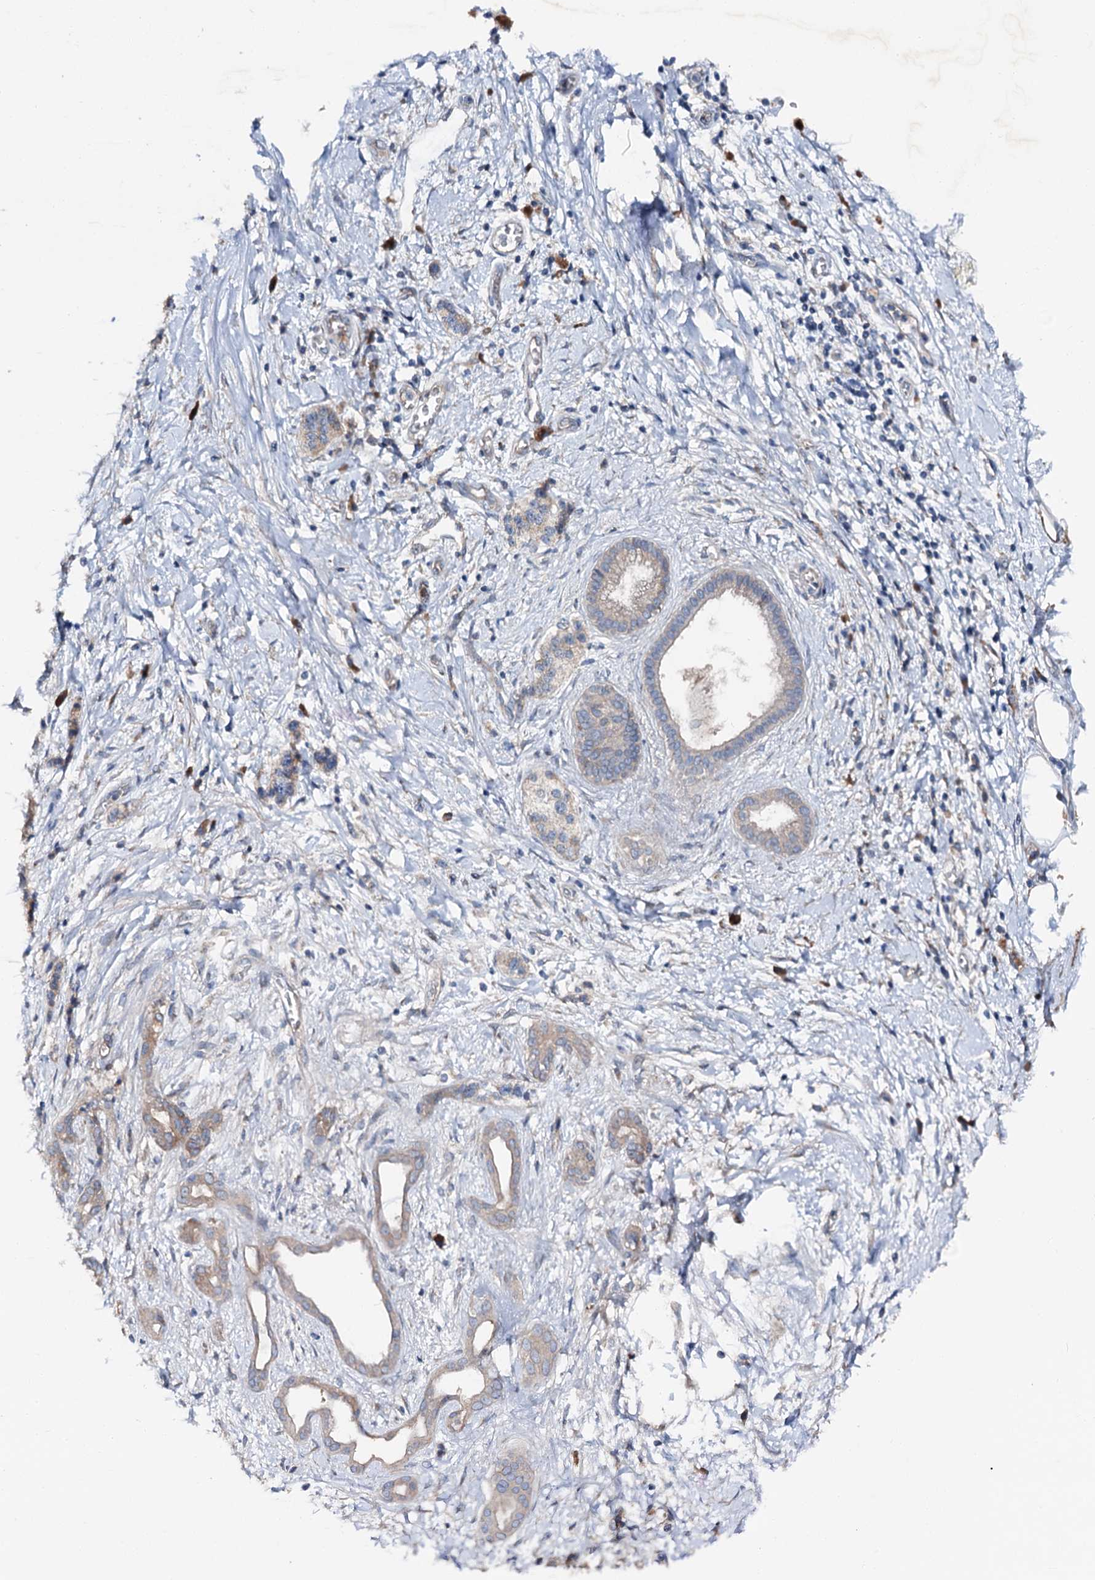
{"staining": {"intensity": "negative", "quantity": "none", "location": "none"}, "tissue": "adipose tissue", "cell_type": "Adipocytes", "image_type": "normal", "snomed": [{"axis": "morphology", "description": "Normal tissue, NOS"}, {"axis": "morphology", "description": "Adenocarcinoma, NOS"}, {"axis": "topography", "description": "Pancreas"}, {"axis": "topography", "description": "Peripheral nerve tissue"}], "caption": "The IHC image has no significant positivity in adipocytes of adipose tissue. The staining is performed using DAB (3,3'-diaminobenzidine) brown chromogen with nuclei counter-stained in using hematoxylin.", "gene": "SLC22A25", "patient": {"sex": "male", "age": 59}}